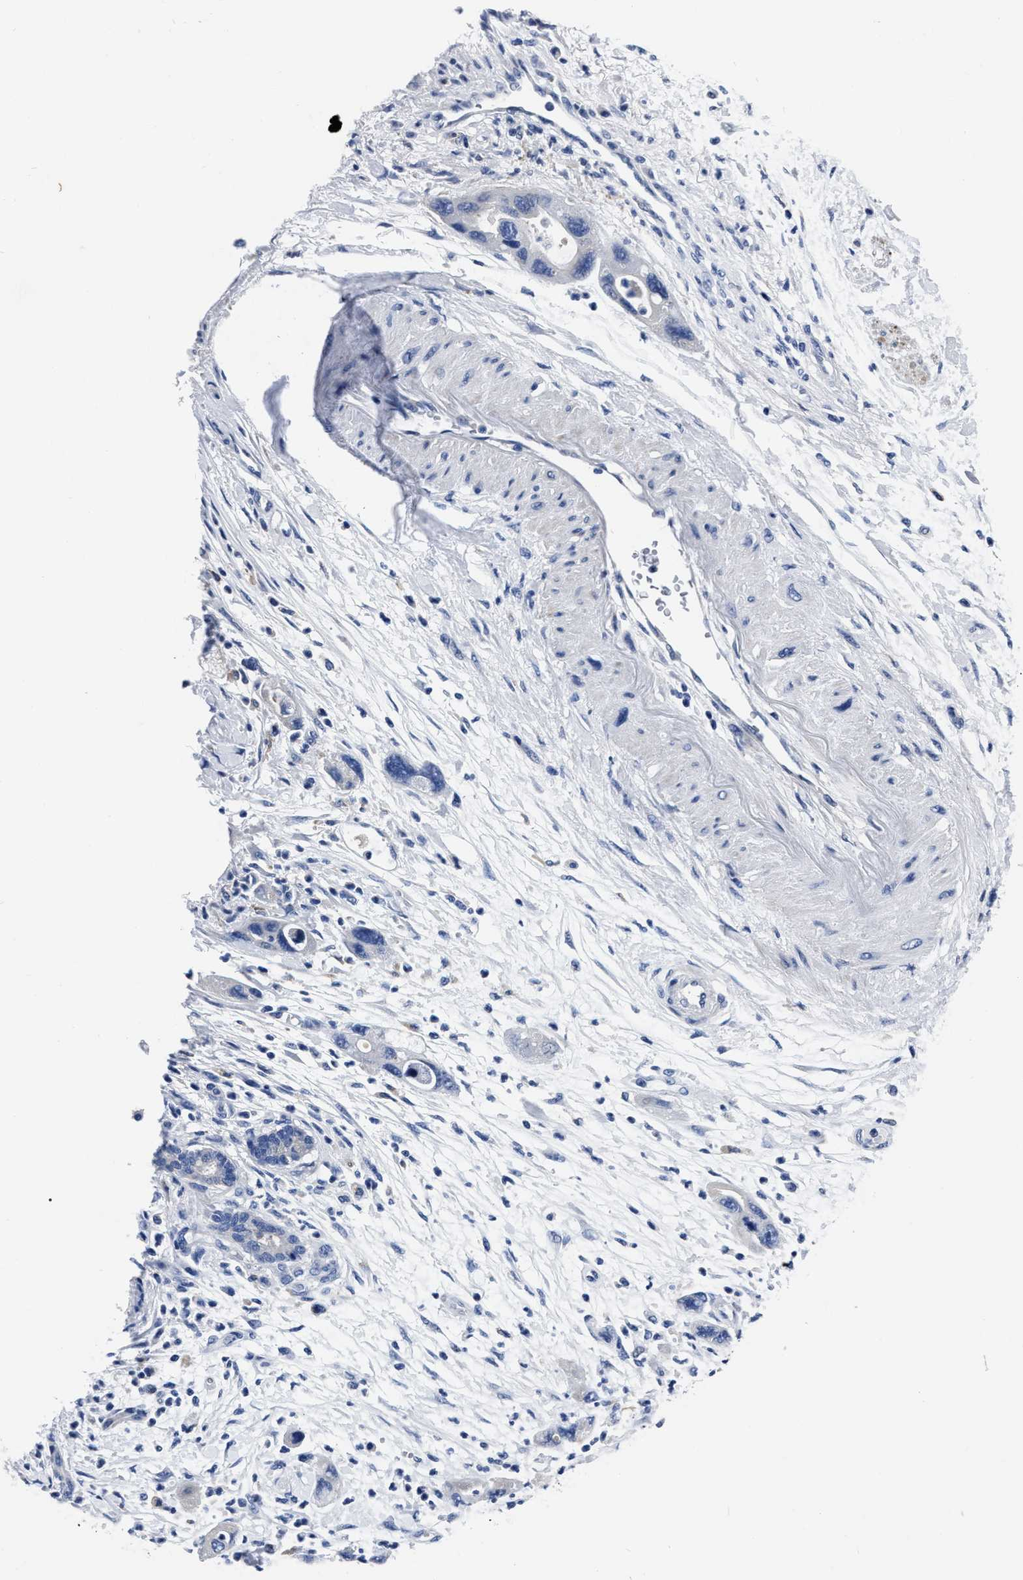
{"staining": {"intensity": "negative", "quantity": "none", "location": "none"}, "tissue": "pancreatic cancer", "cell_type": "Tumor cells", "image_type": "cancer", "snomed": [{"axis": "morphology", "description": "Normal tissue, NOS"}, {"axis": "morphology", "description": "Adenocarcinoma, NOS"}, {"axis": "topography", "description": "Pancreas"}], "caption": "This is an immunohistochemistry histopathology image of human adenocarcinoma (pancreatic). There is no positivity in tumor cells.", "gene": "MOV10L1", "patient": {"sex": "female", "age": 71}}